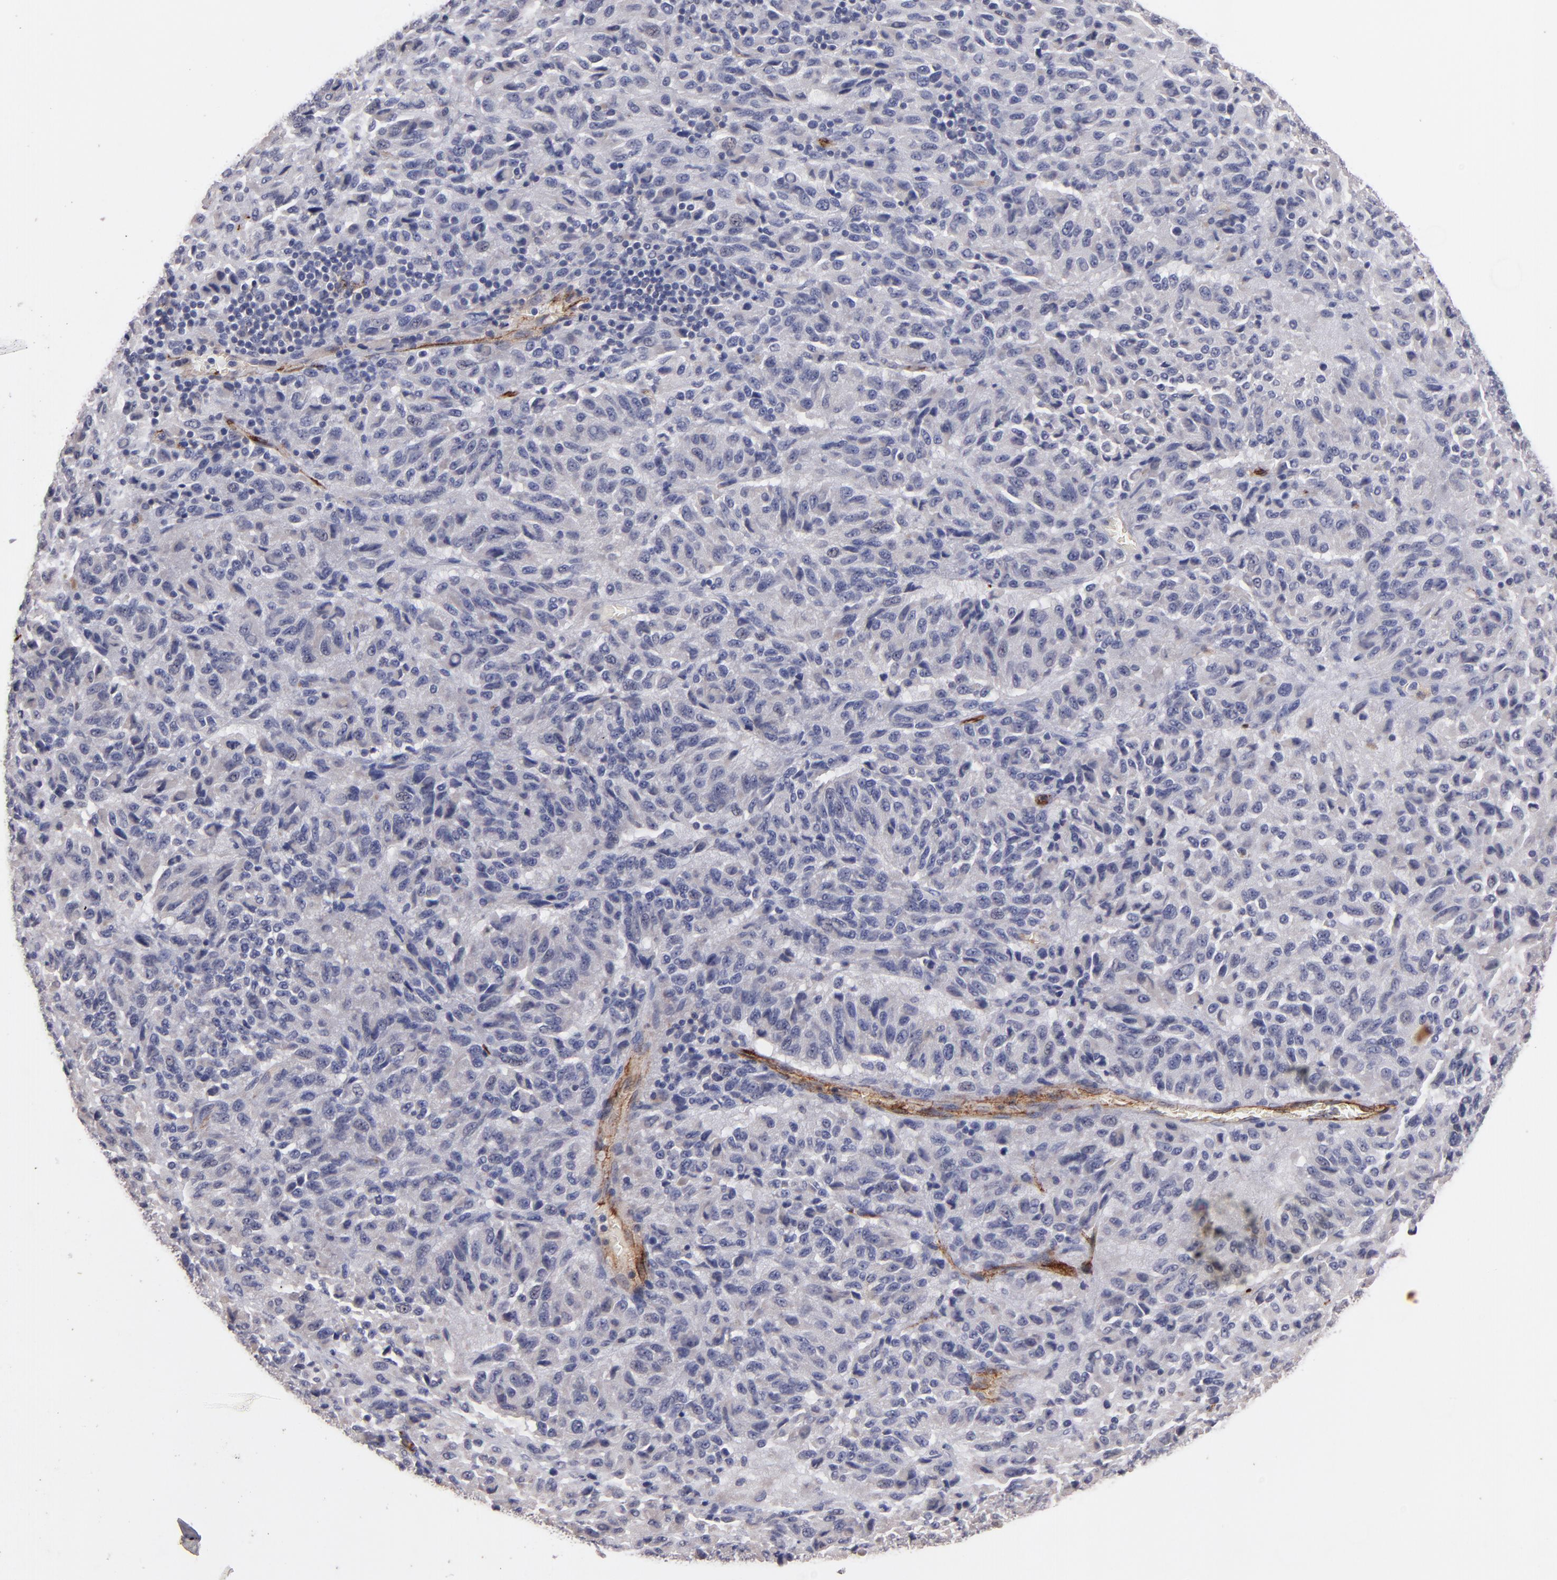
{"staining": {"intensity": "negative", "quantity": "none", "location": "none"}, "tissue": "melanoma", "cell_type": "Tumor cells", "image_type": "cancer", "snomed": [{"axis": "morphology", "description": "Malignant melanoma, Metastatic site"}, {"axis": "topography", "description": "Lung"}], "caption": "Human malignant melanoma (metastatic site) stained for a protein using IHC shows no staining in tumor cells.", "gene": "CLDN5", "patient": {"sex": "male", "age": 64}}